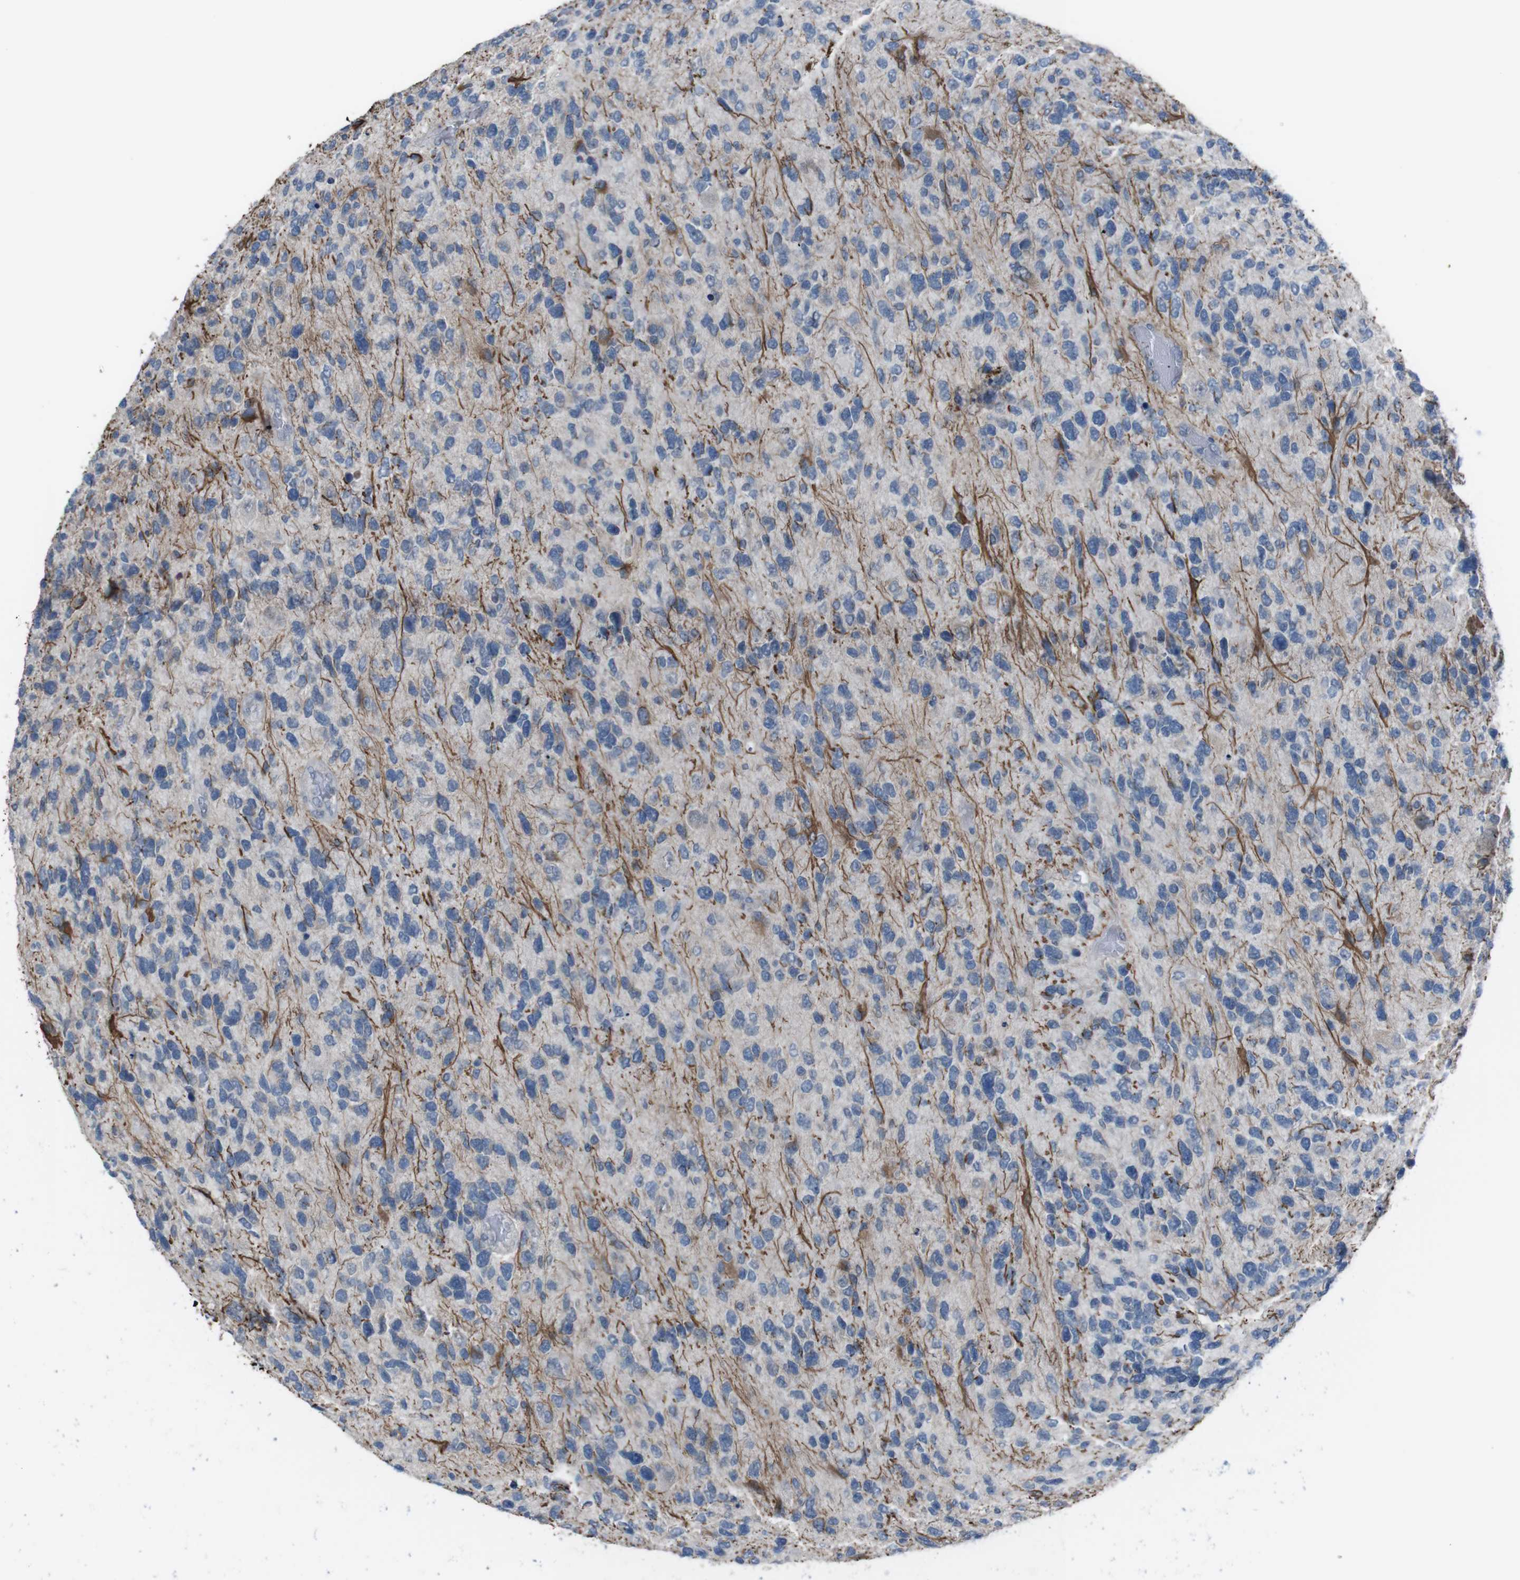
{"staining": {"intensity": "moderate", "quantity": "<25%", "location": "cytoplasmic/membranous"}, "tissue": "glioma", "cell_type": "Tumor cells", "image_type": "cancer", "snomed": [{"axis": "morphology", "description": "Glioma, malignant, High grade"}, {"axis": "topography", "description": "Brain"}], "caption": "Immunohistochemical staining of glioma shows low levels of moderate cytoplasmic/membranous protein expression in approximately <25% of tumor cells.", "gene": "CDH22", "patient": {"sex": "female", "age": 58}}